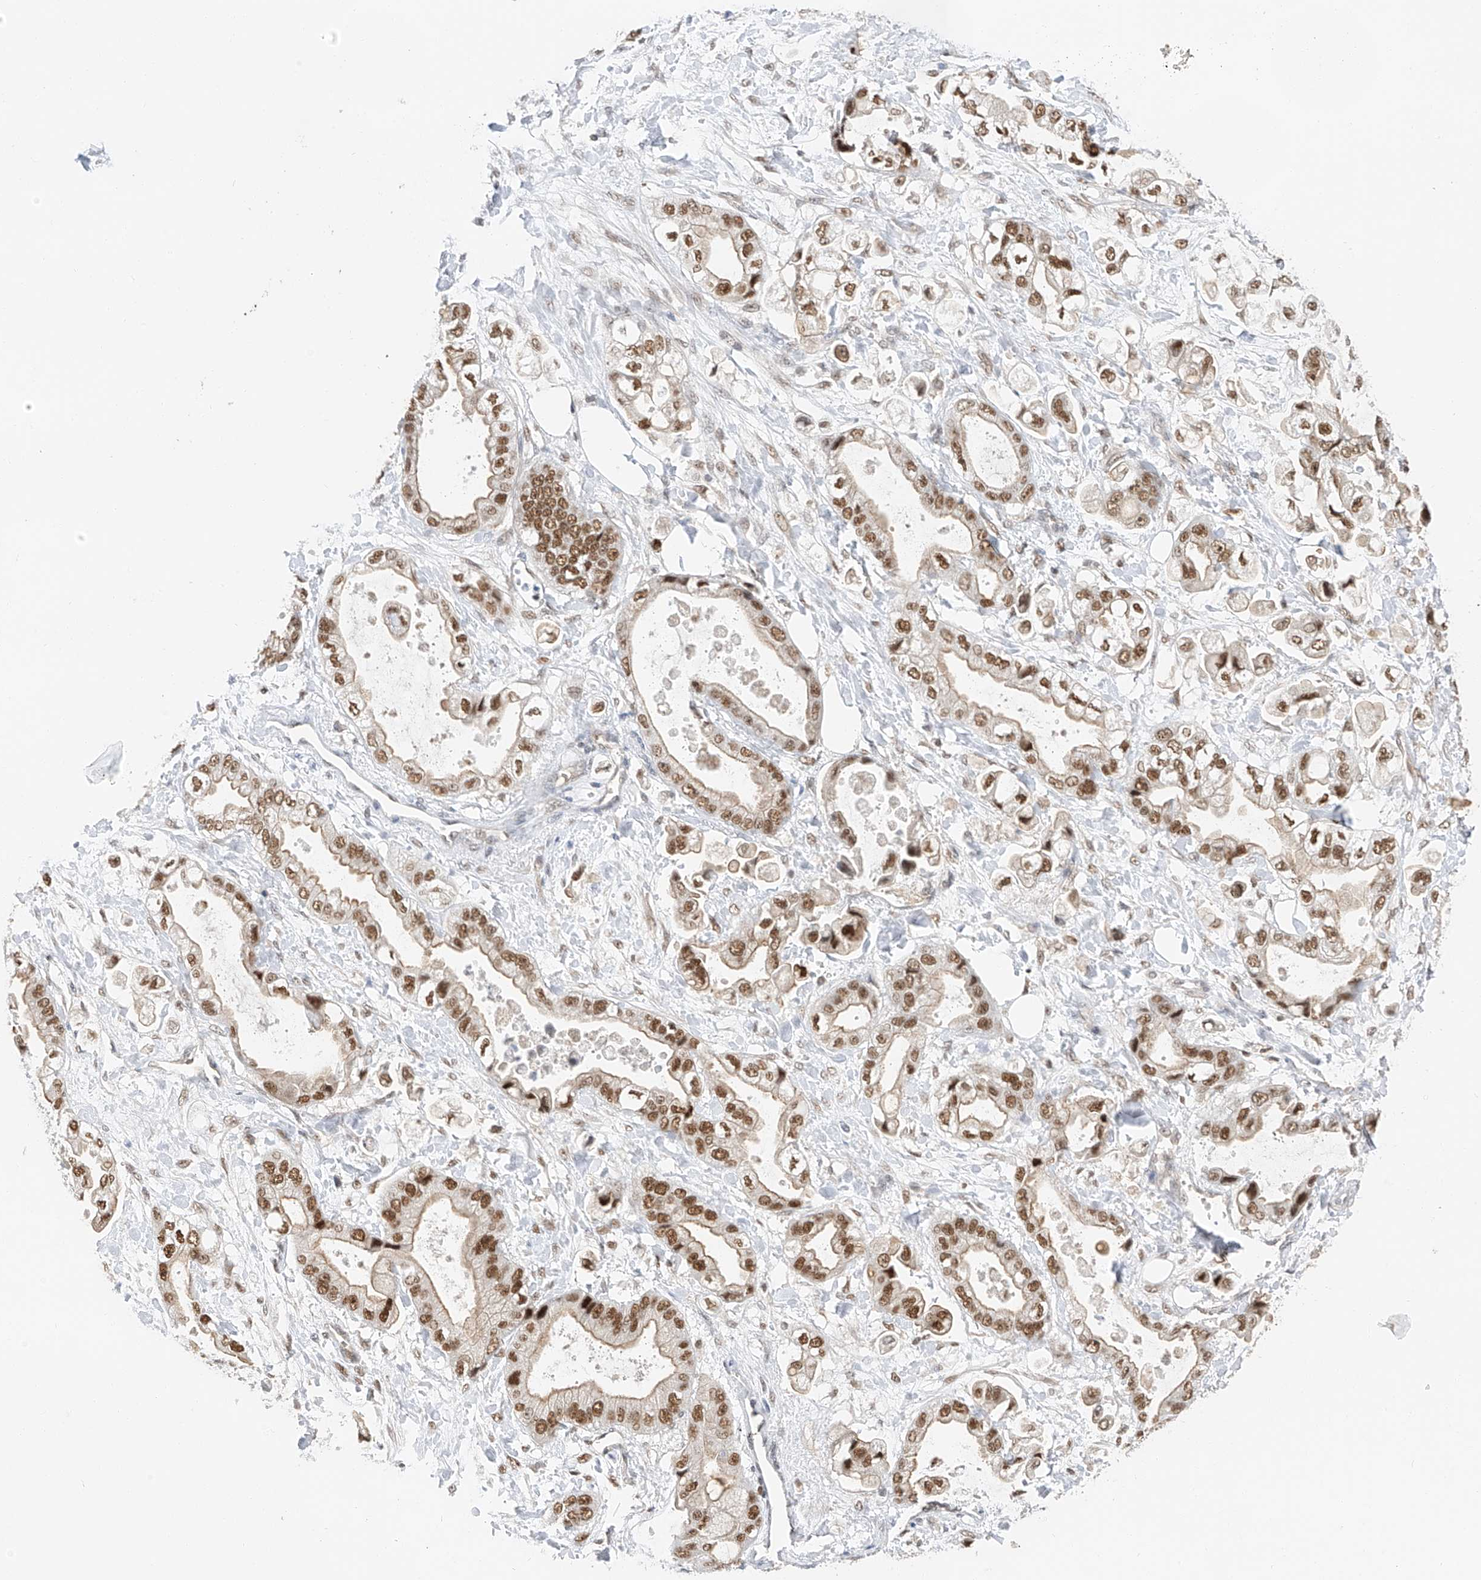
{"staining": {"intensity": "moderate", "quantity": ">75%", "location": "nuclear"}, "tissue": "stomach cancer", "cell_type": "Tumor cells", "image_type": "cancer", "snomed": [{"axis": "morphology", "description": "Adenocarcinoma, NOS"}, {"axis": "topography", "description": "Stomach"}], "caption": "Protein expression analysis of stomach cancer (adenocarcinoma) exhibits moderate nuclear positivity in about >75% of tumor cells. (DAB IHC with brightfield microscopy, high magnification).", "gene": "POGK", "patient": {"sex": "male", "age": 62}}